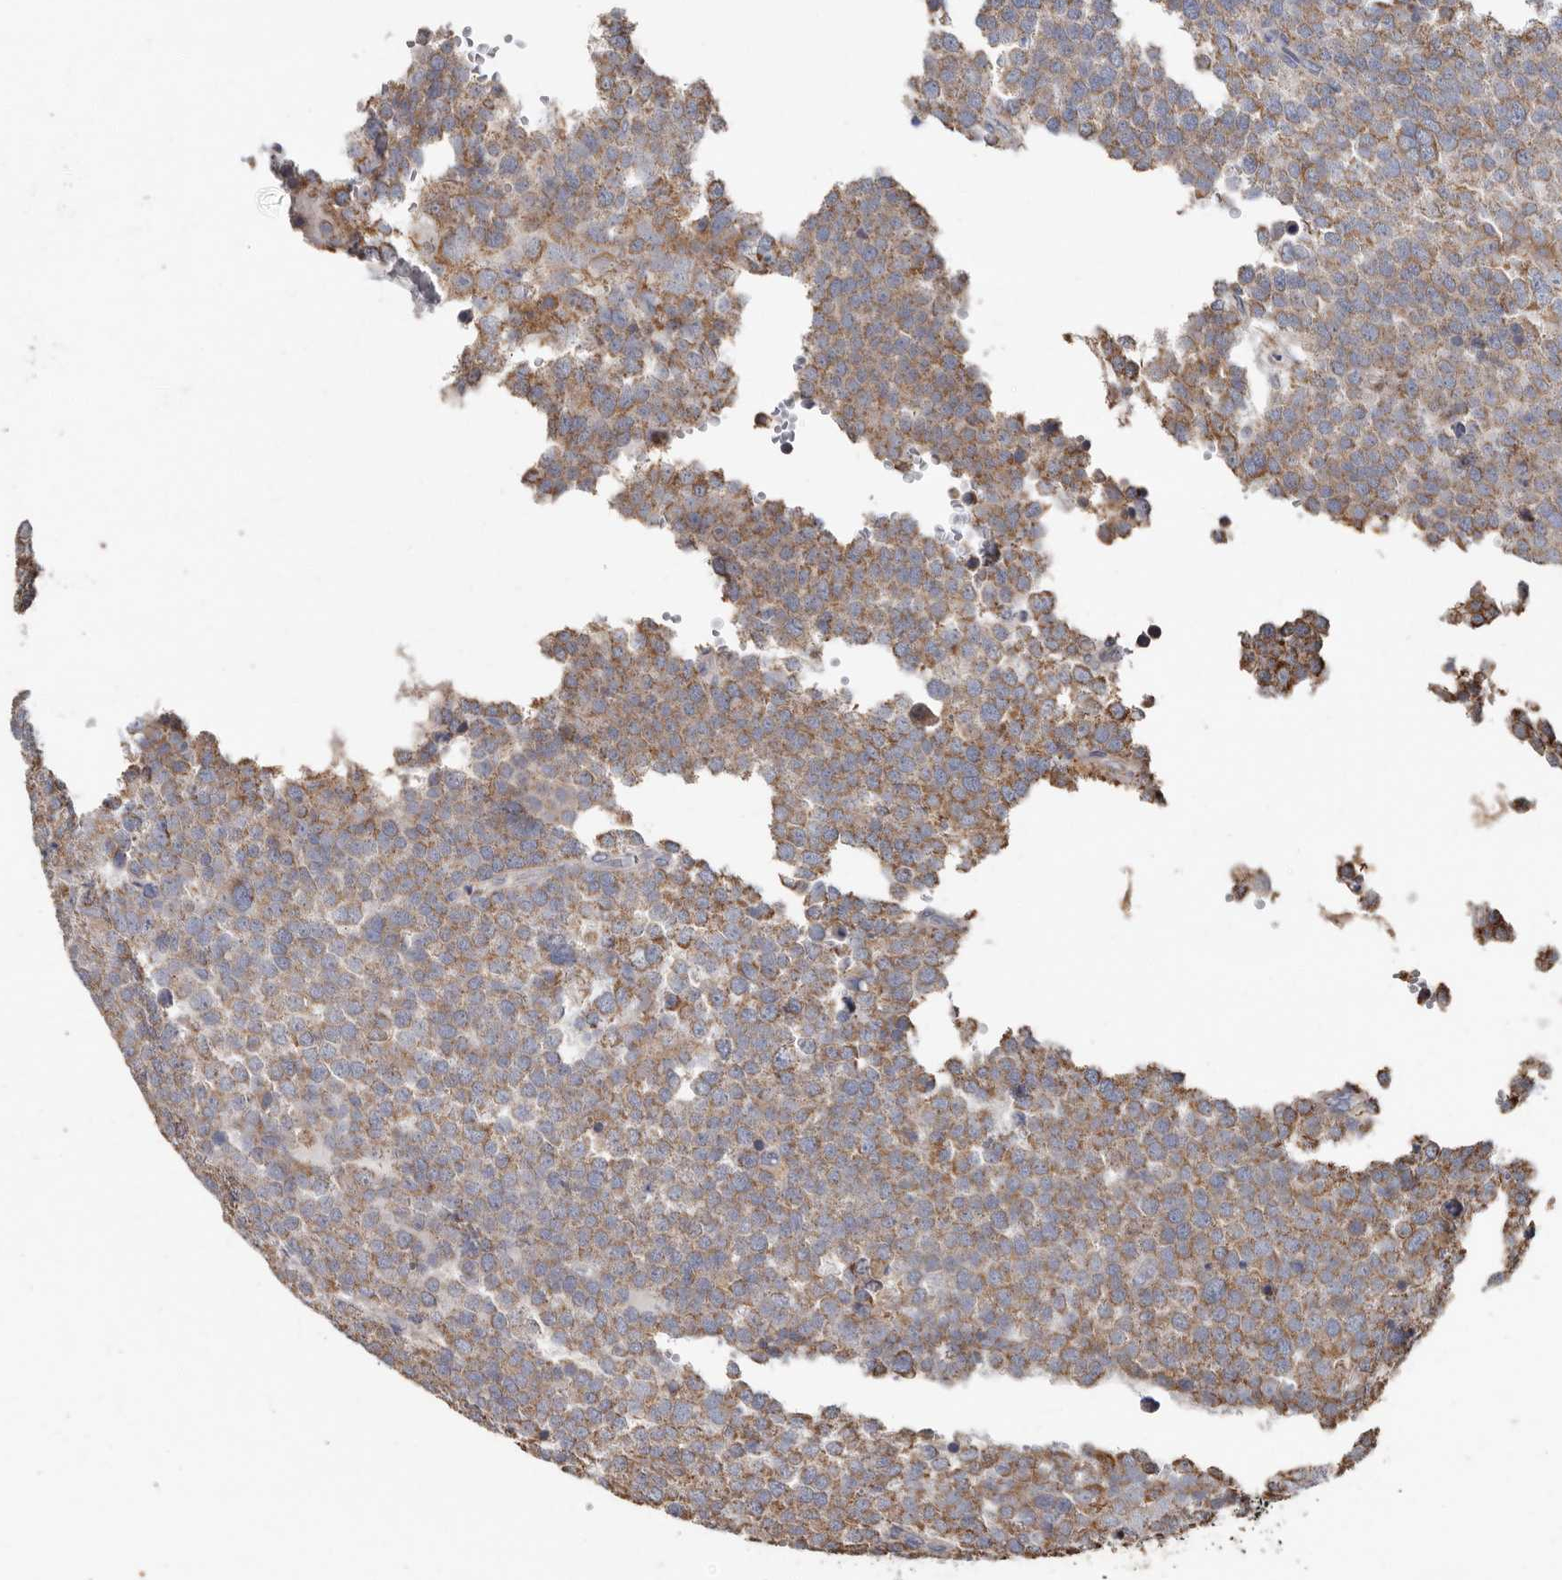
{"staining": {"intensity": "moderate", "quantity": "25%-75%", "location": "cytoplasmic/membranous"}, "tissue": "testis cancer", "cell_type": "Tumor cells", "image_type": "cancer", "snomed": [{"axis": "morphology", "description": "Seminoma, NOS"}, {"axis": "topography", "description": "Testis"}], "caption": "Testis cancer (seminoma) stained with immunohistochemistry displays moderate cytoplasmic/membranous positivity in approximately 25%-75% of tumor cells.", "gene": "KIF26B", "patient": {"sex": "male", "age": 71}}